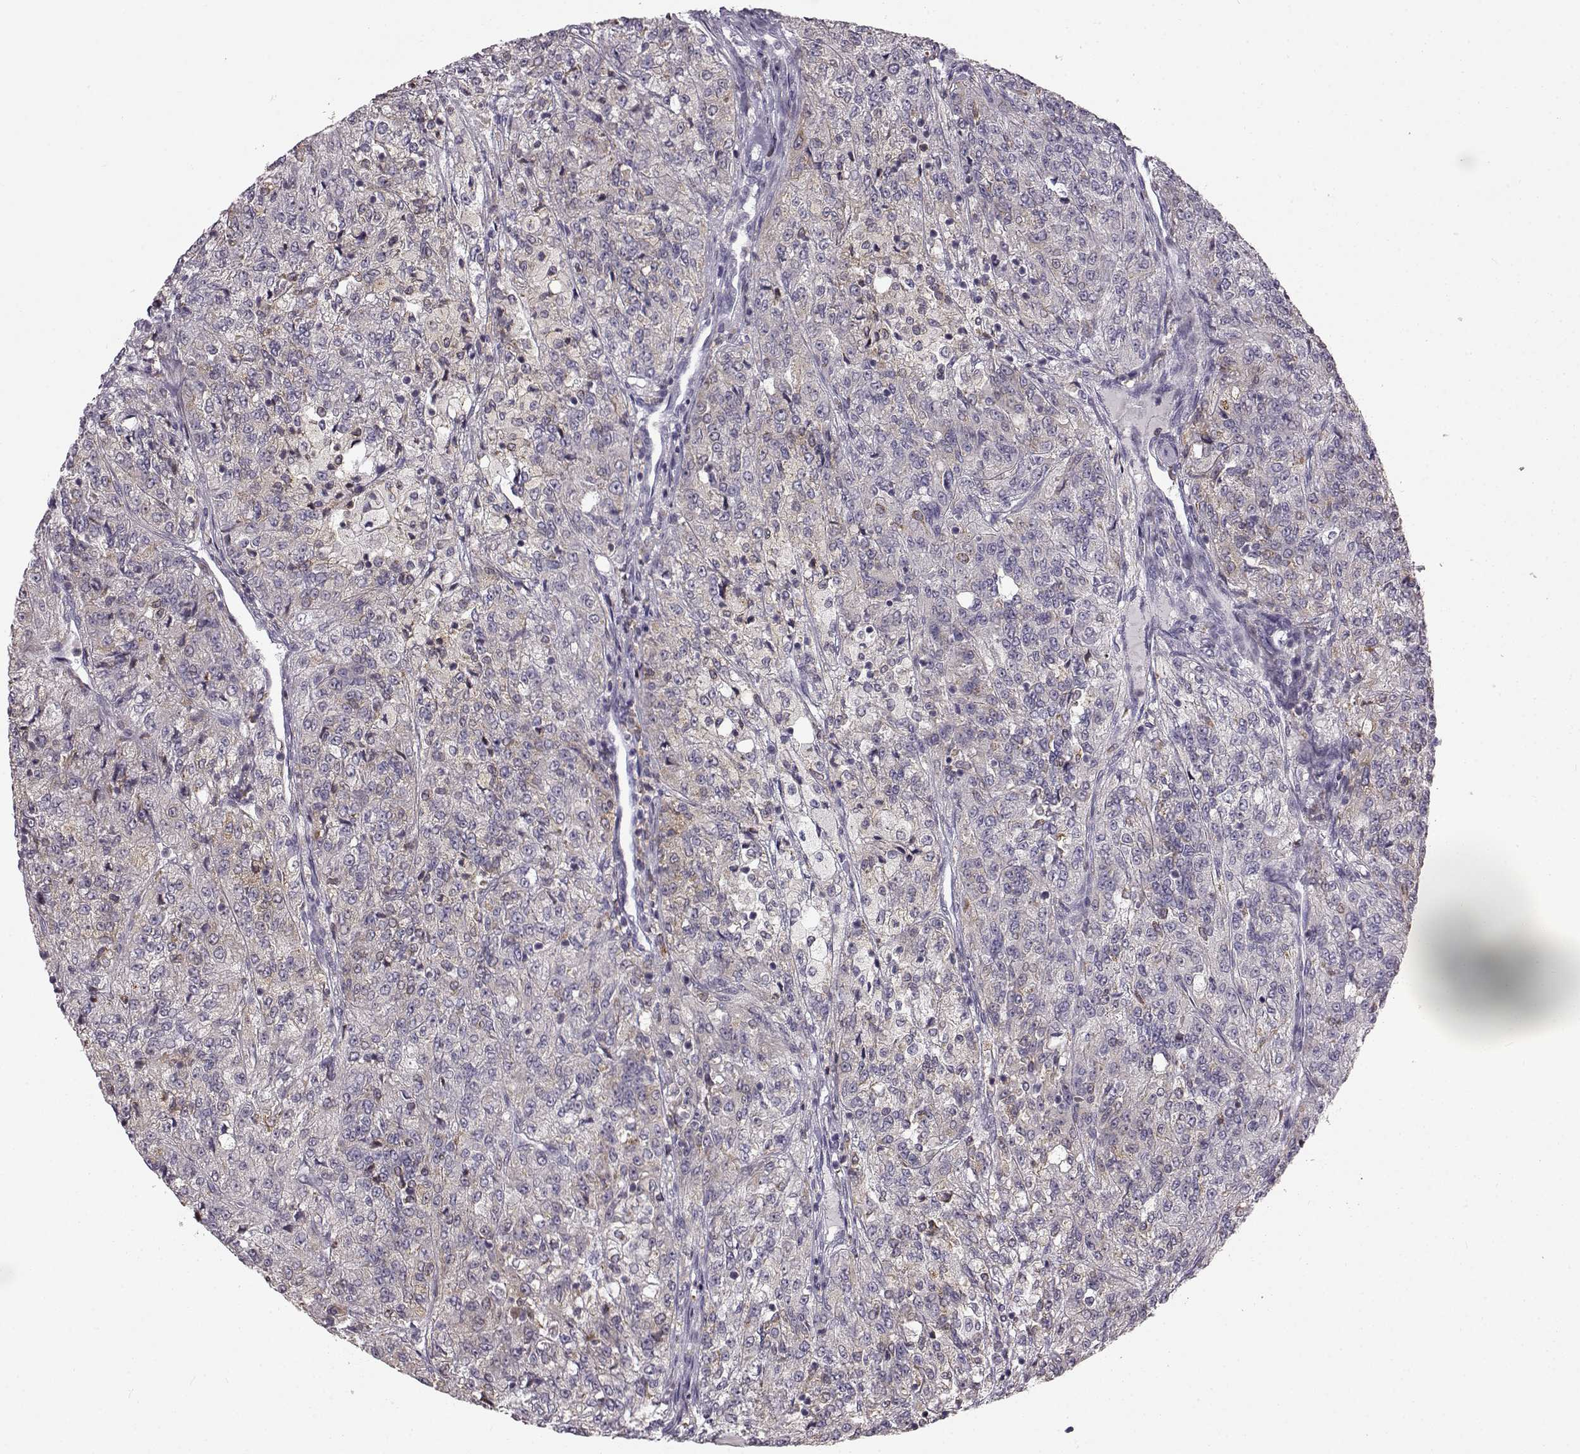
{"staining": {"intensity": "negative", "quantity": "none", "location": "none"}, "tissue": "renal cancer", "cell_type": "Tumor cells", "image_type": "cancer", "snomed": [{"axis": "morphology", "description": "Adenocarcinoma, NOS"}, {"axis": "topography", "description": "Kidney"}], "caption": "An immunohistochemistry (IHC) image of renal cancer is shown. There is no staining in tumor cells of renal cancer.", "gene": "SPAG17", "patient": {"sex": "female", "age": 63}}